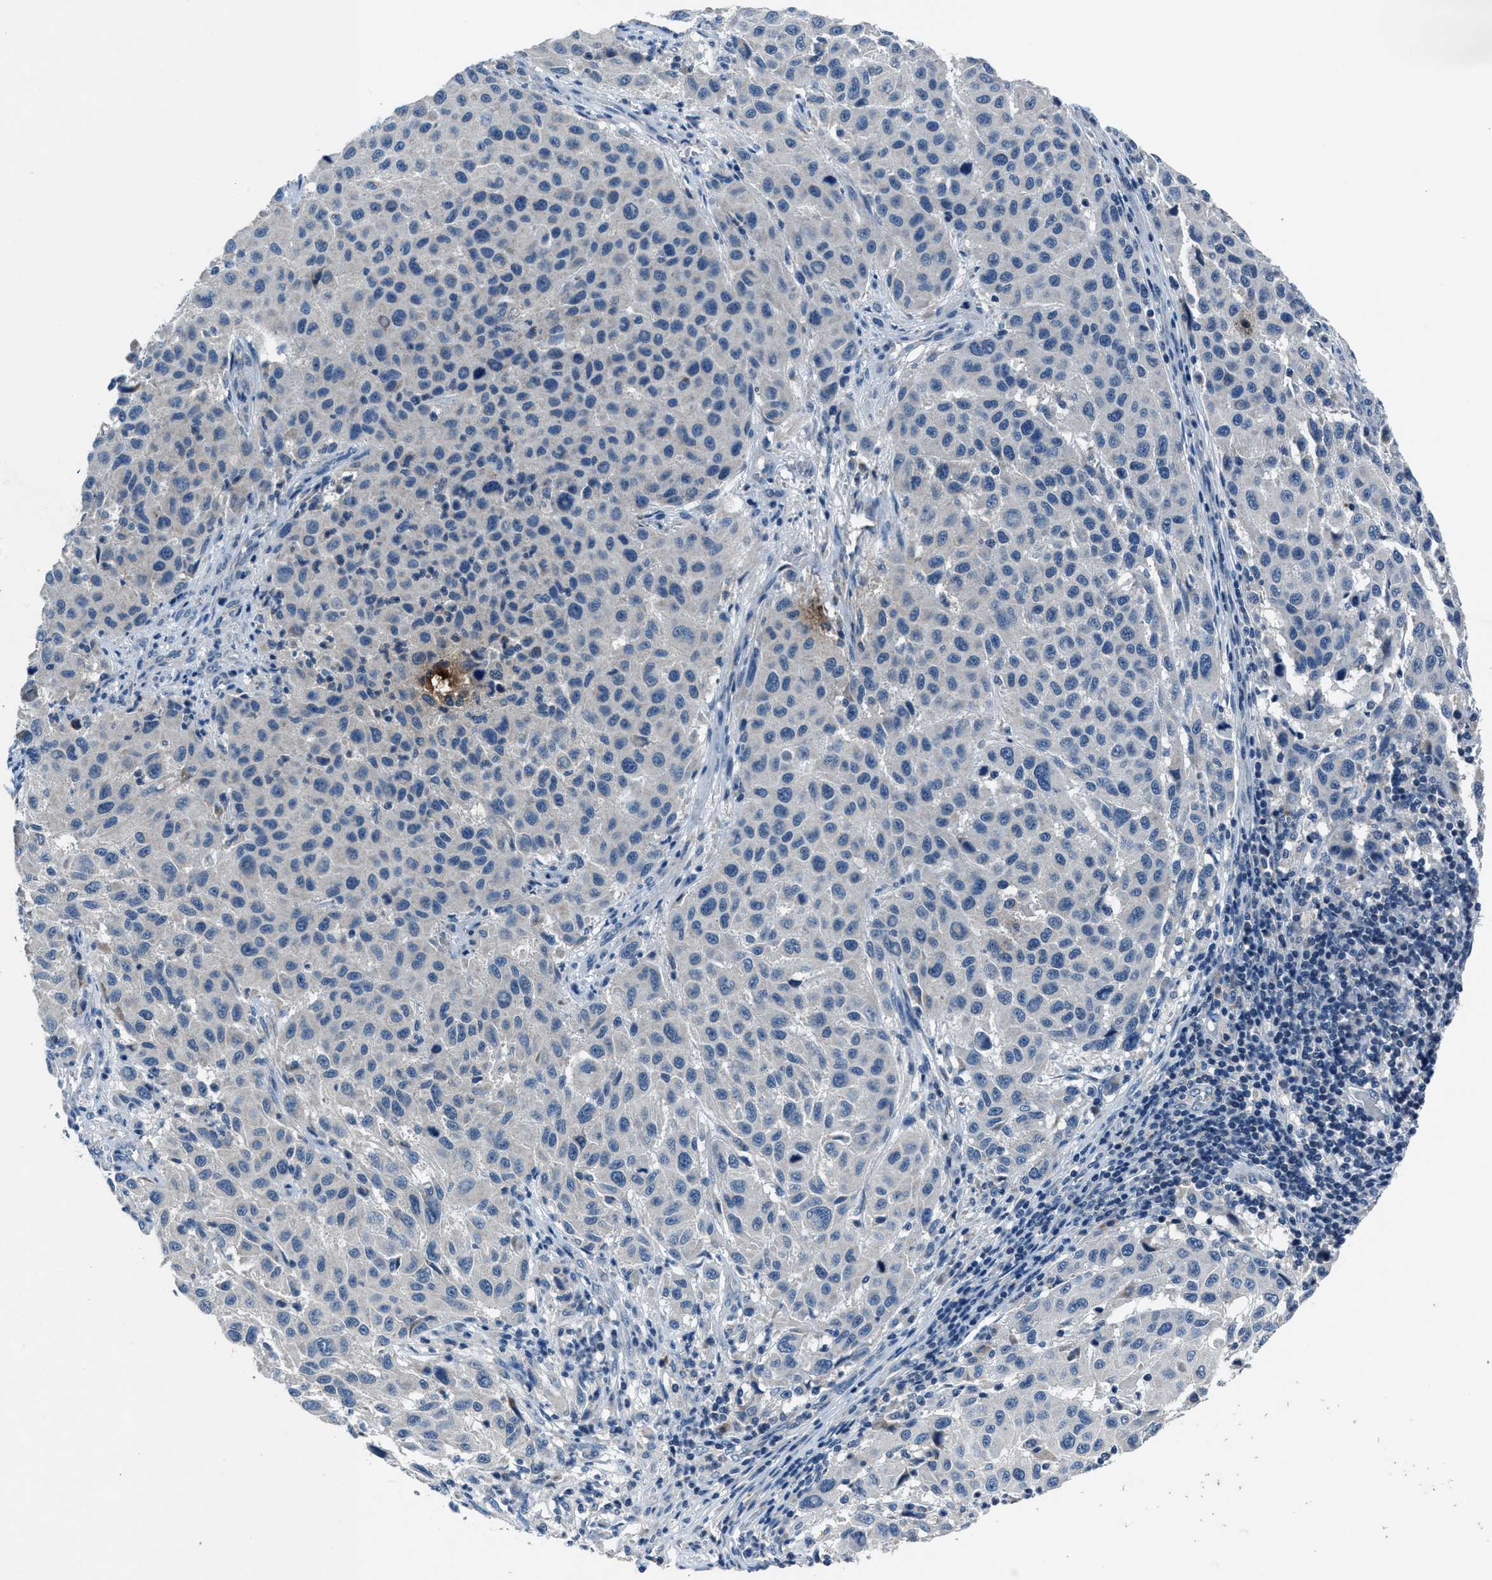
{"staining": {"intensity": "negative", "quantity": "none", "location": "none"}, "tissue": "melanoma", "cell_type": "Tumor cells", "image_type": "cancer", "snomed": [{"axis": "morphology", "description": "Malignant melanoma, Metastatic site"}, {"axis": "topography", "description": "Lymph node"}], "caption": "High magnification brightfield microscopy of malignant melanoma (metastatic site) stained with DAB (3,3'-diaminobenzidine) (brown) and counterstained with hematoxylin (blue): tumor cells show no significant staining.", "gene": "ADAM2", "patient": {"sex": "male", "age": 61}}